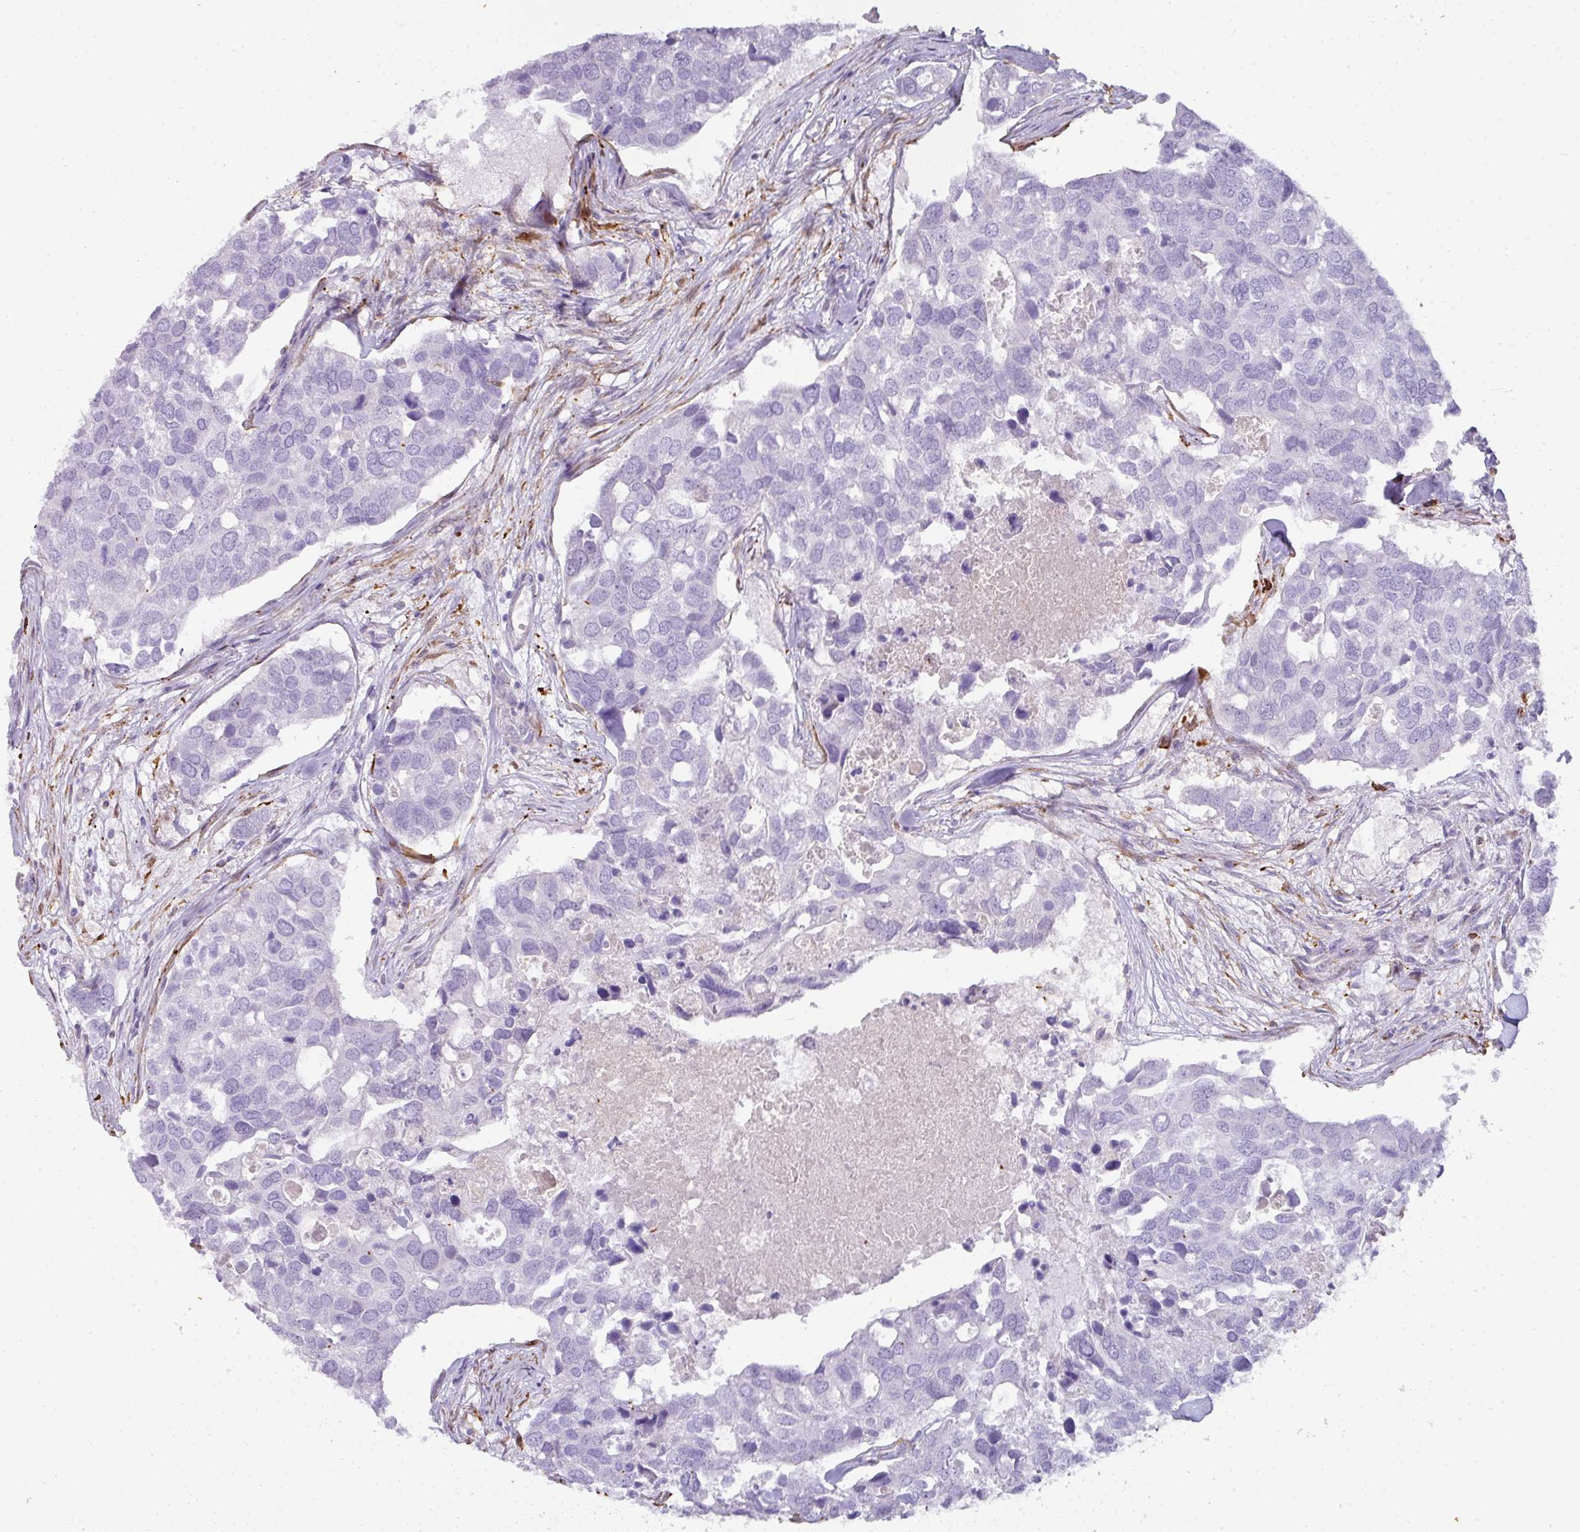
{"staining": {"intensity": "negative", "quantity": "none", "location": "none"}, "tissue": "breast cancer", "cell_type": "Tumor cells", "image_type": "cancer", "snomed": [{"axis": "morphology", "description": "Duct carcinoma"}, {"axis": "topography", "description": "Breast"}], "caption": "DAB (3,3'-diaminobenzidine) immunohistochemical staining of human breast cancer (infiltrating ductal carcinoma) demonstrates no significant positivity in tumor cells. (Immunohistochemistry, brightfield microscopy, high magnification).", "gene": "OR52N1", "patient": {"sex": "female", "age": 83}}